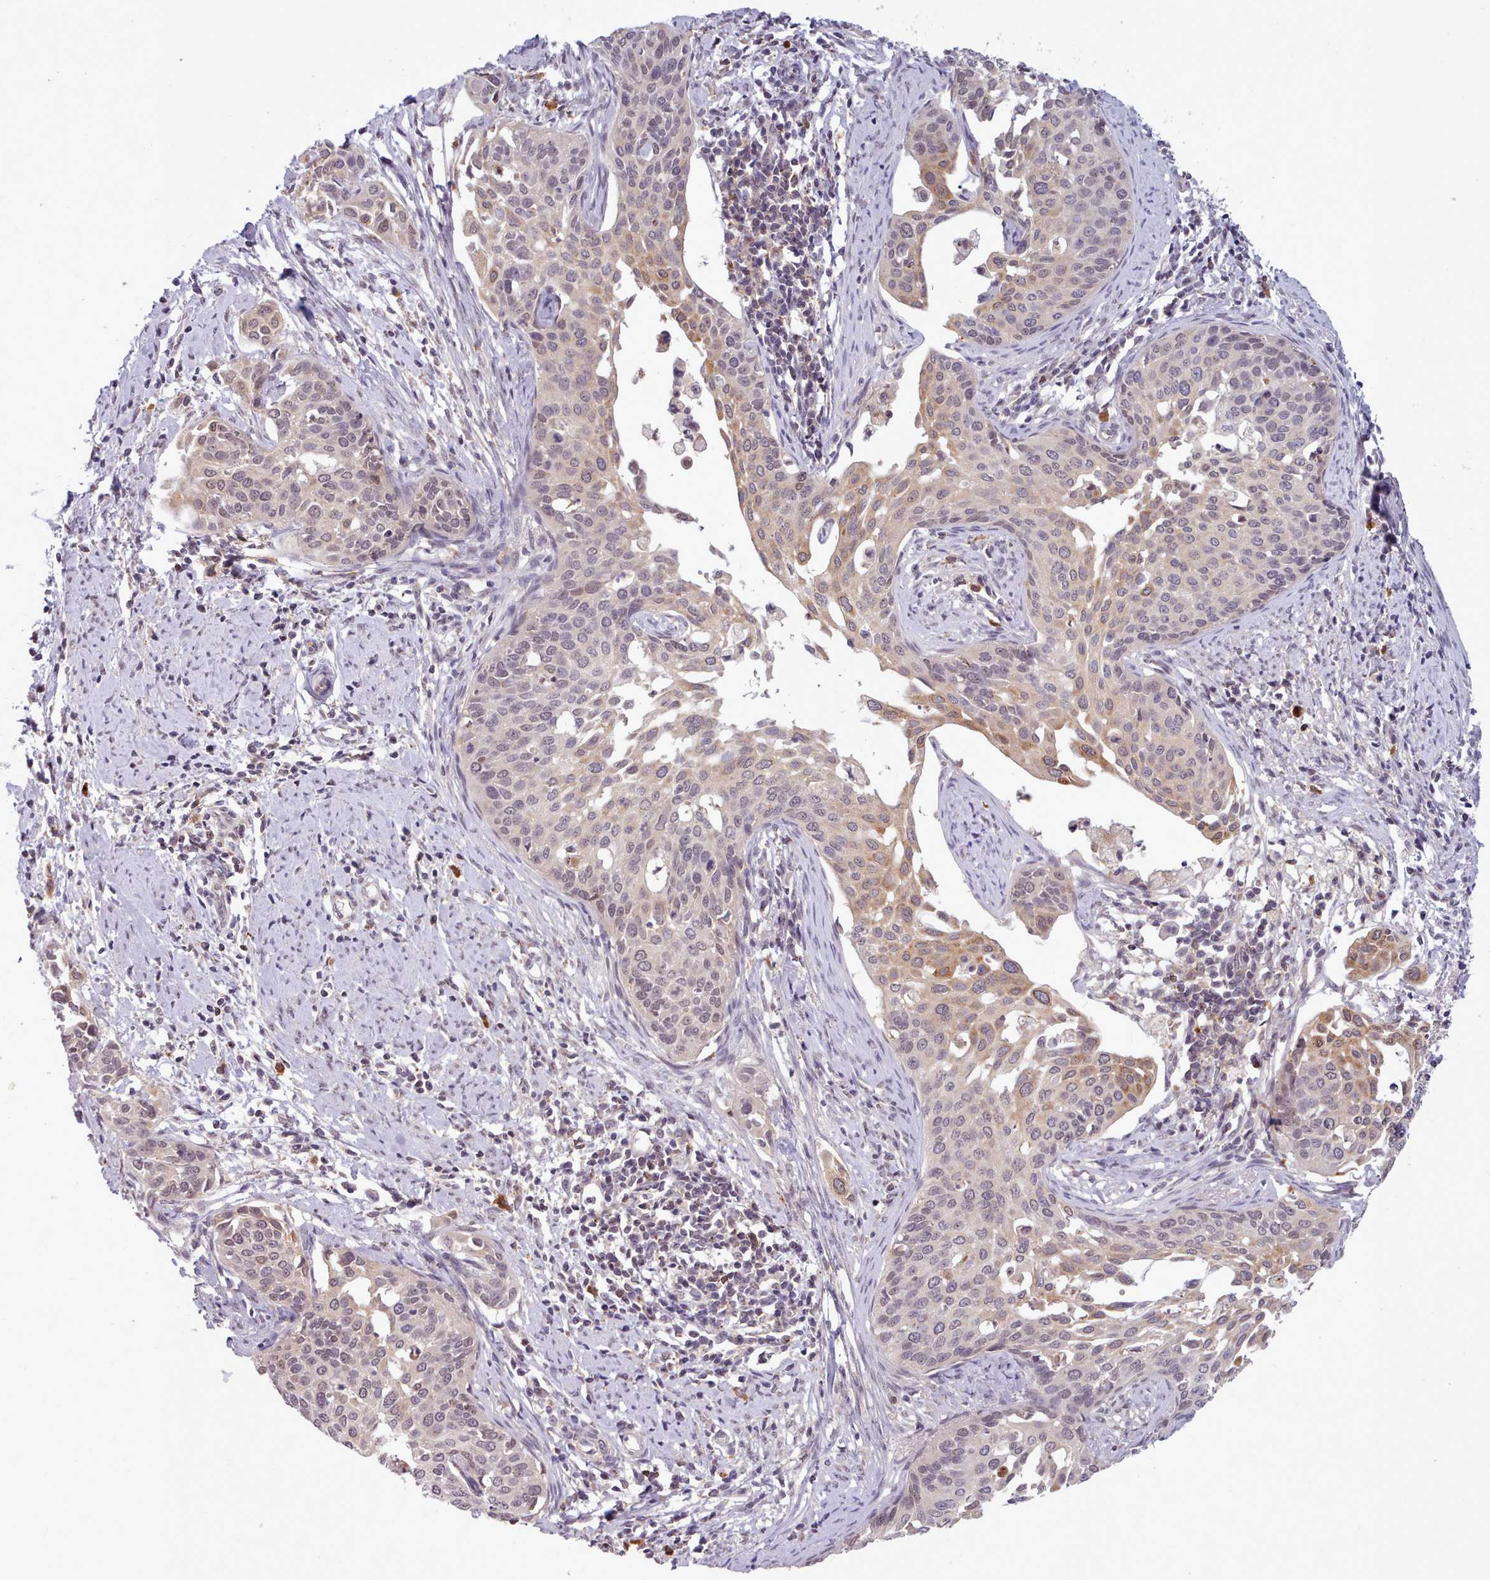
{"staining": {"intensity": "moderate", "quantity": "<25%", "location": "cytoplasmic/membranous"}, "tissue": "cervical cancer", "cell_type": "Tumor cells", "image_type": "cancer", "snomed": [{"axis": "morphology", "description": "Squamous cell carcinoma, NOS"}, {"axis": "topography", "description": "Cervix"}], "caption": "The immunohistochemical stain labels moderate cytoplasmic/membranous staining in tumor cells of cervical cancer (squamous cell carcinoma) tissue.", "gene": "ARL17A", "patient": {"sex": "female", "age": 44}}